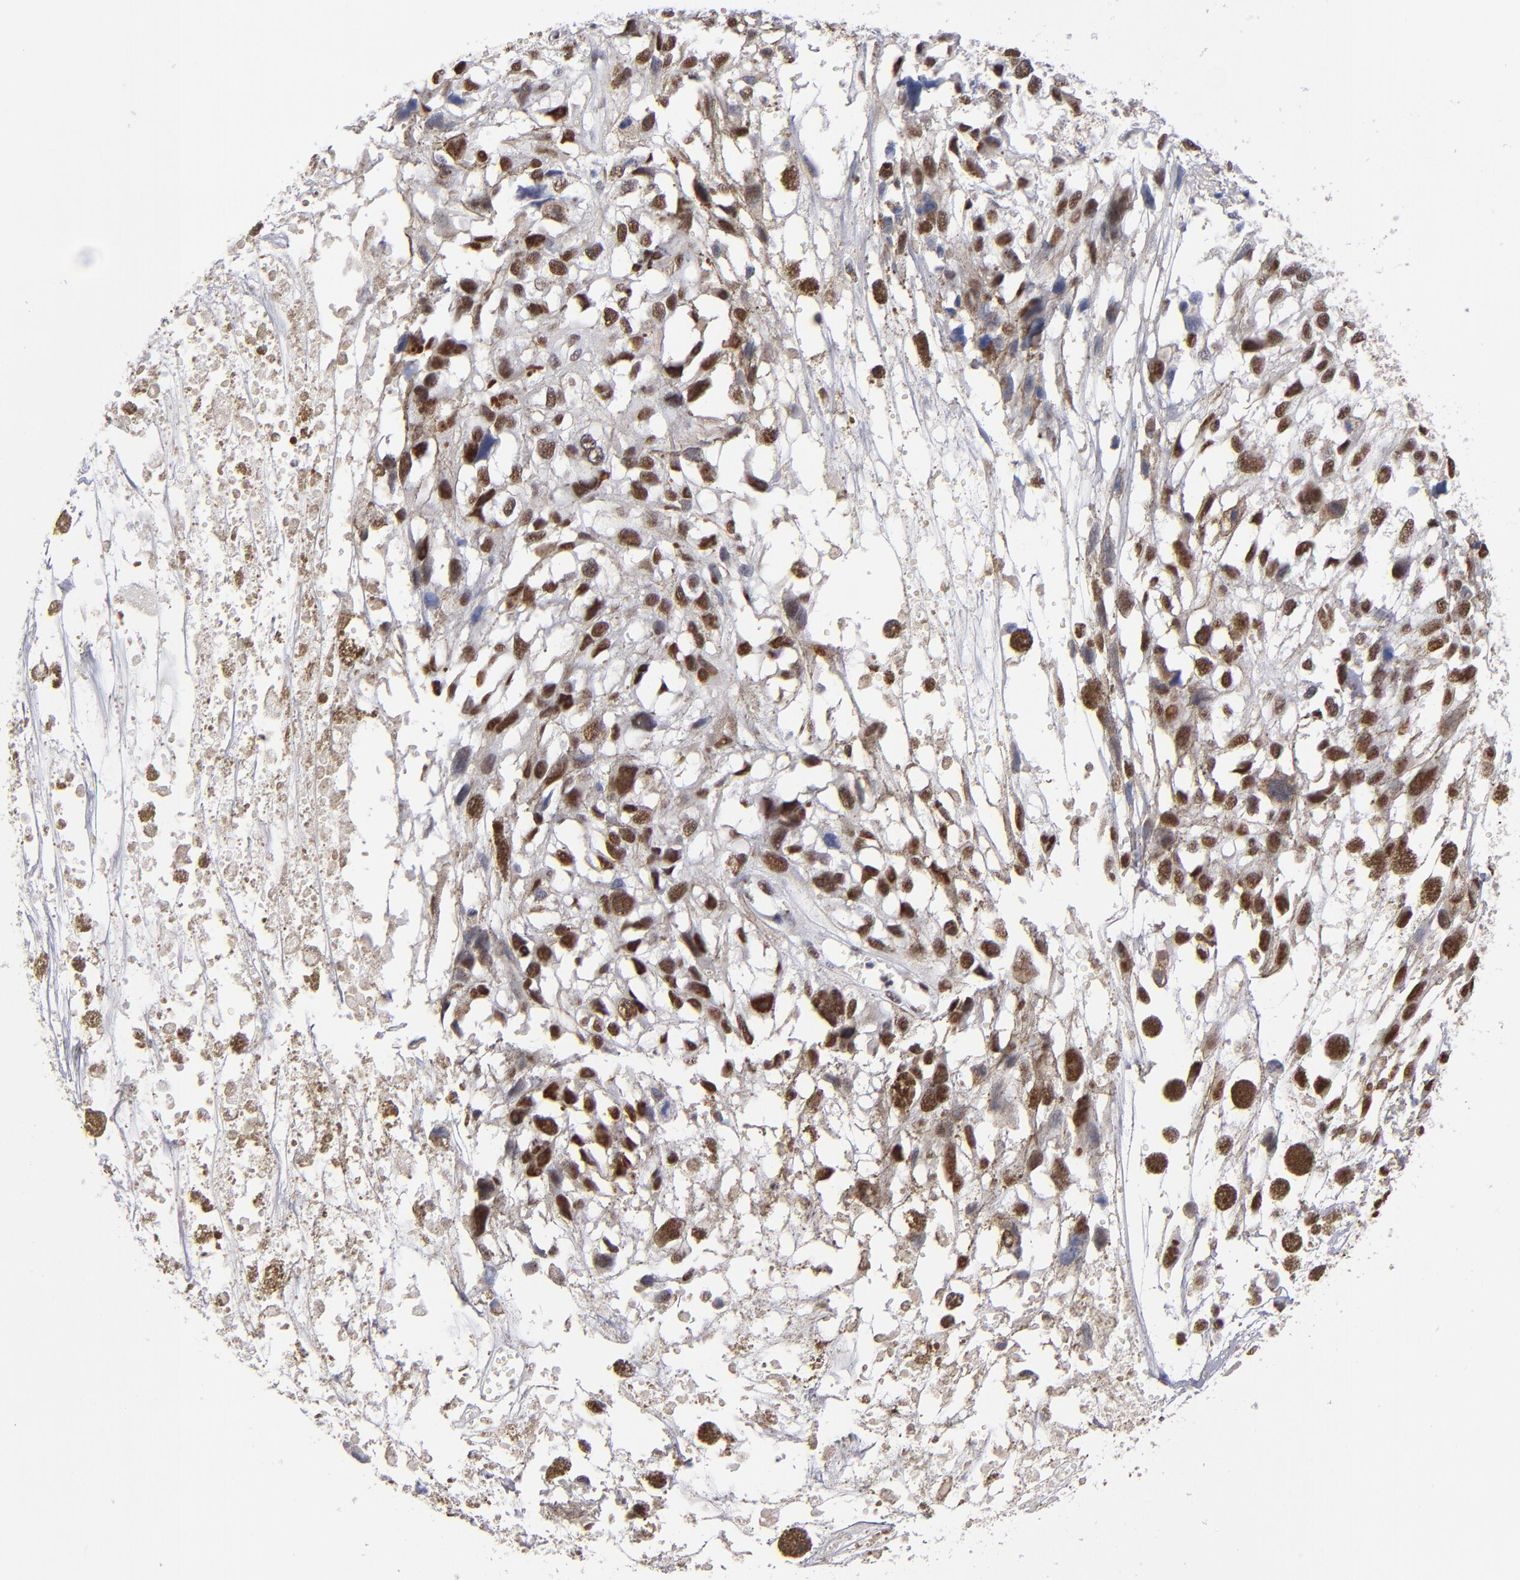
{"staining": {"intensity": "strong", "quantity": "25%-75%", "location": "nuclear"}, "tissue": "melanoma", "cell_type": "Tumor cells", "image_type": "cancer", "snomed": [{"axis": "morphology", "description": "Malignant melanoma, Metastatic site"}, {"axis": "topography", "description": "Lymph node"}], "caption": "Approximately 25%-75% of tumor cells in human melanoma demonstrate strong nuclear protein staining as visualized by brown immunohistochemical staining.", "gene": "MN1", "patient": {"sex": "male", "age": 59}}